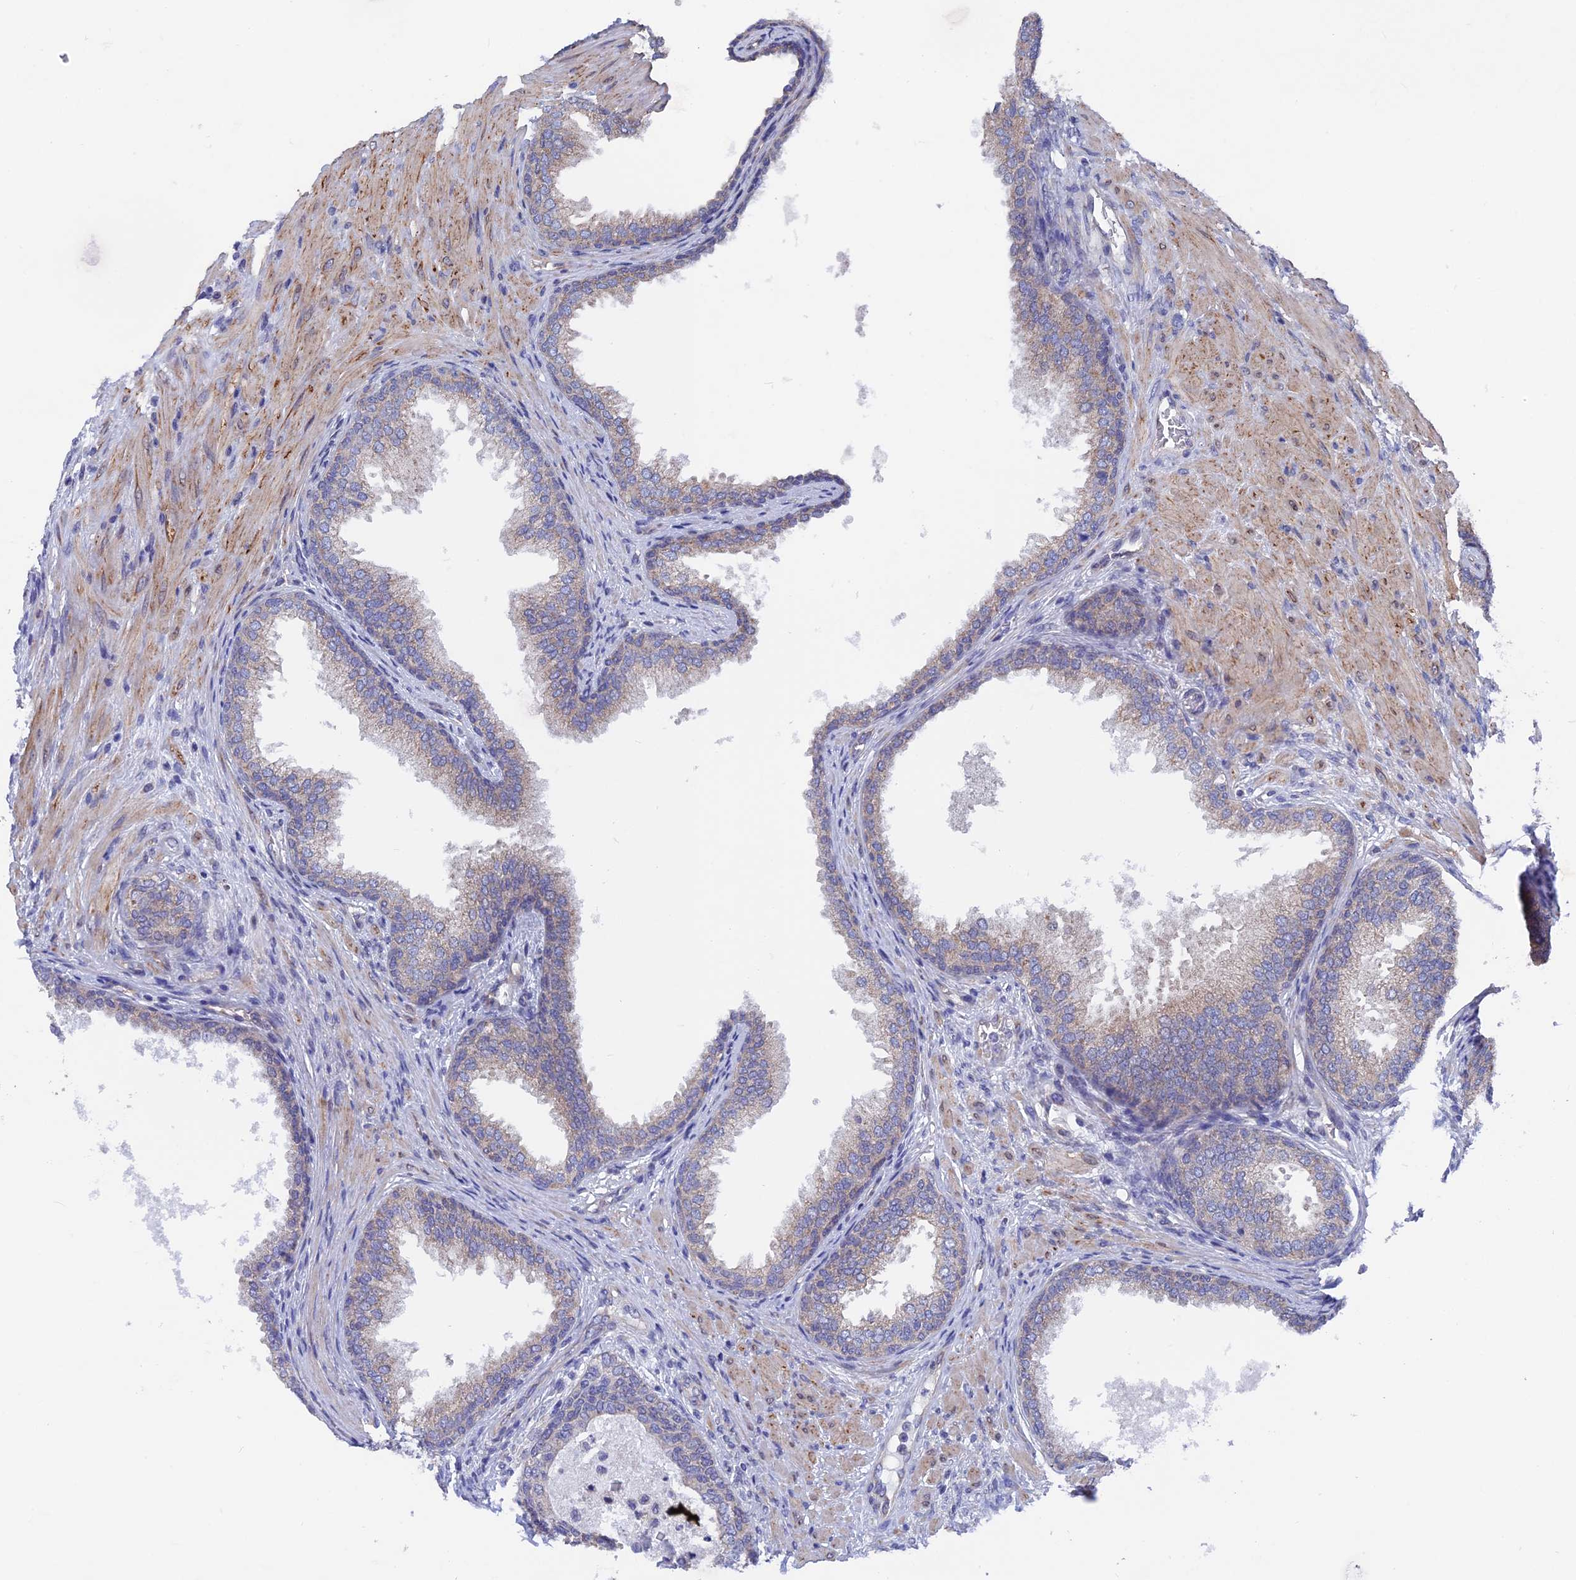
{"staining": {"intensity": "moderate", "quantity": "<25%", "location": "cytoplasmic/membranous"}, "tissue": "prostate", "cell_type": "Glandular cells", "image_type": "normal", "snomed": [{"axis": "morphology", "description": "Normal tissue, NOS"}, {"axis": "topography", "description": "Prostate"}], "caption": "IHC photomicrograph of unremarkable human prostate stained for a protein (brown), which displays low levels of moderate cytoplasmic/membranous expression in about <25% of glandular cells.", "gene": "AK4P3", "patient": {"sex": "male", "age": 76}}